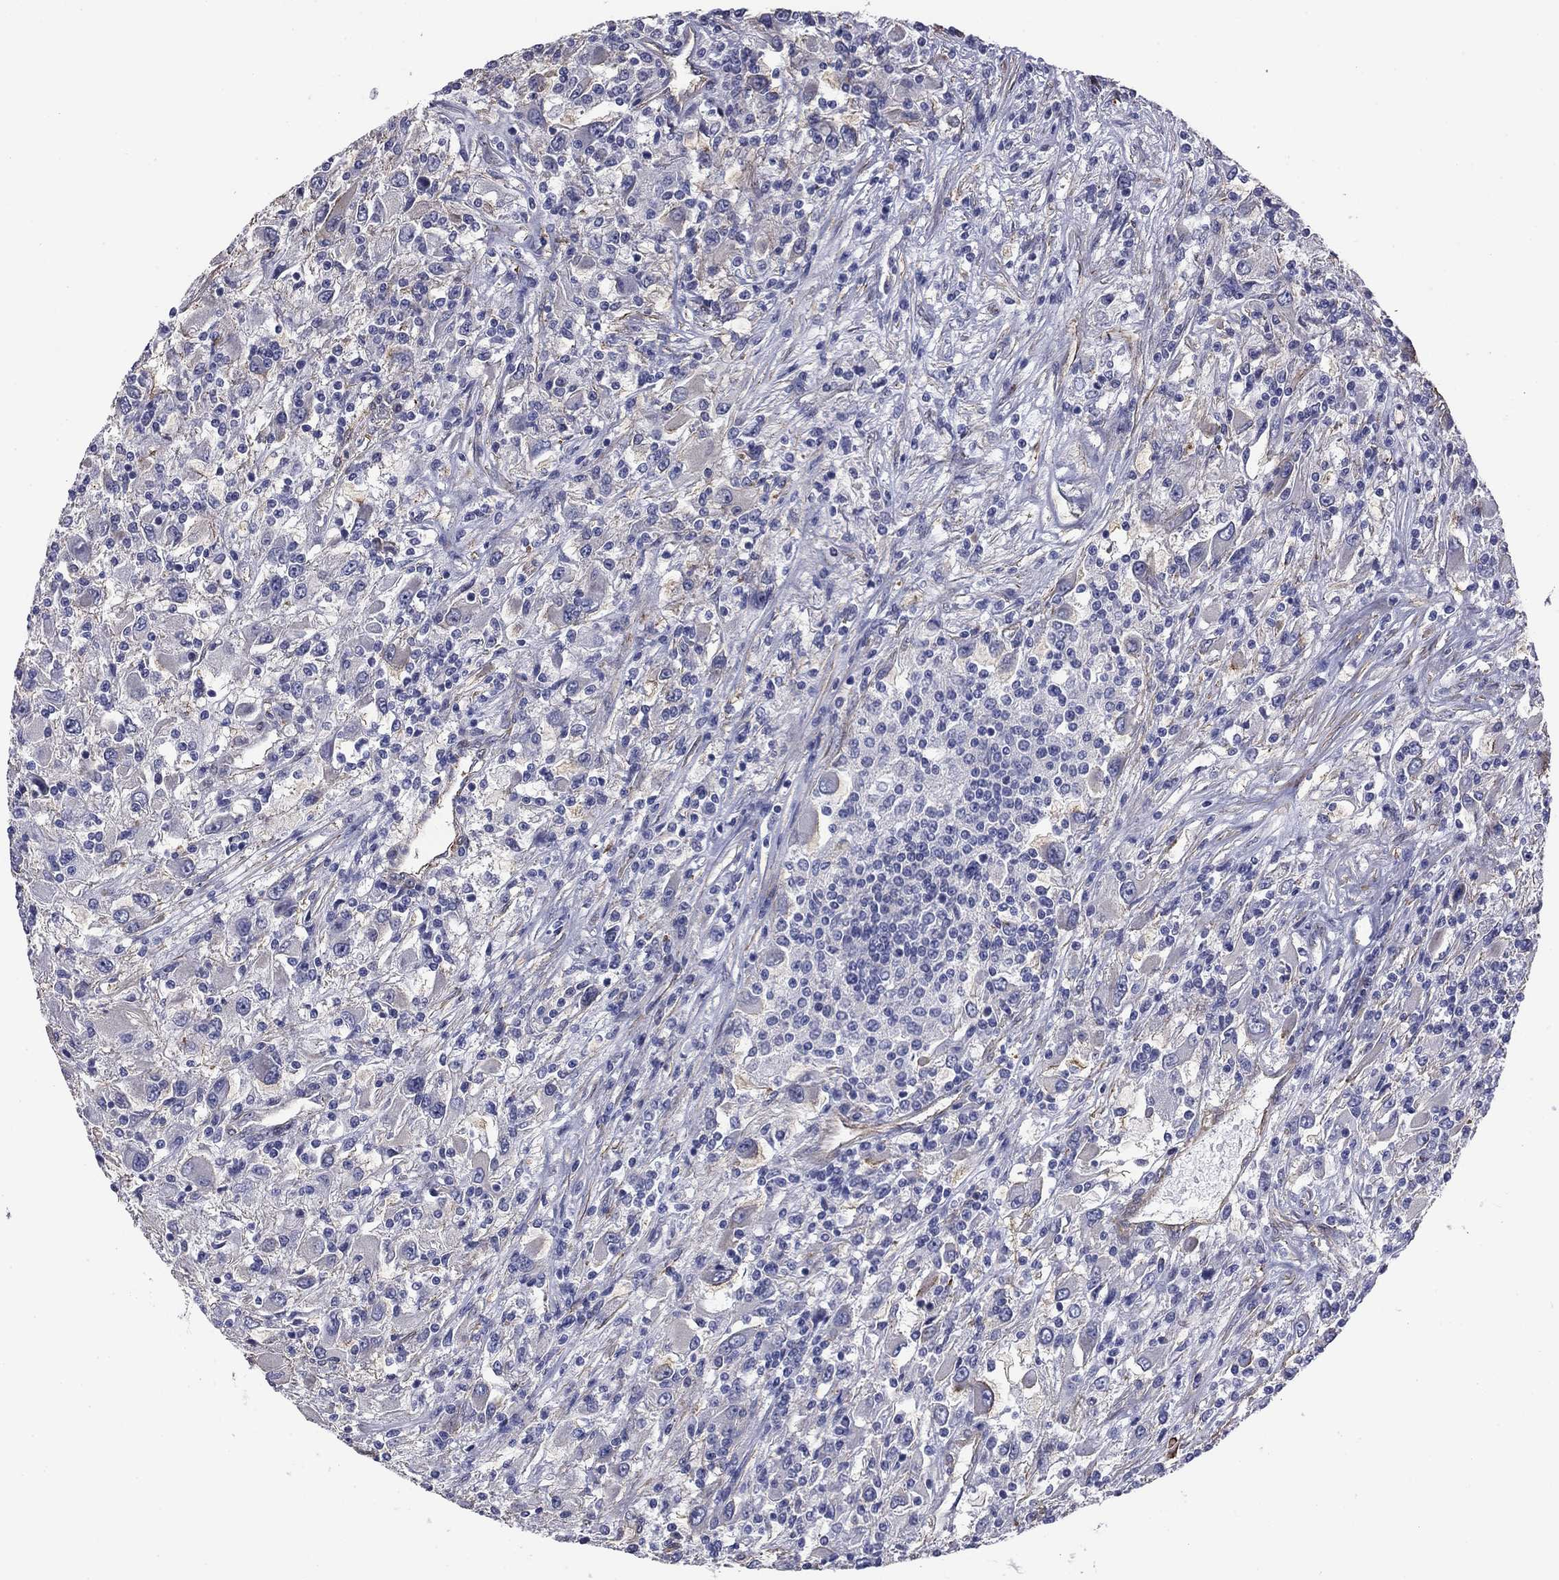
{"staining": {"intensity": "negative", "quantity": "none", "location": "none"}, "tissue": "renal cancer", "cell_type": "Tumor cells", "image_type": "cancer", "snomed": [{"axis": "morphology", "description": "Adenocarcinoma, NOS"}, {"axis": "topography", "description": "Kidney"}], "caption": "Renal cancer (adenocarcinoma) stained for a protein using immunohistochemistry exhibits no expression tumor cells.", "gene": "TCHH", "patient": {"sex": "female", "age": 67}}